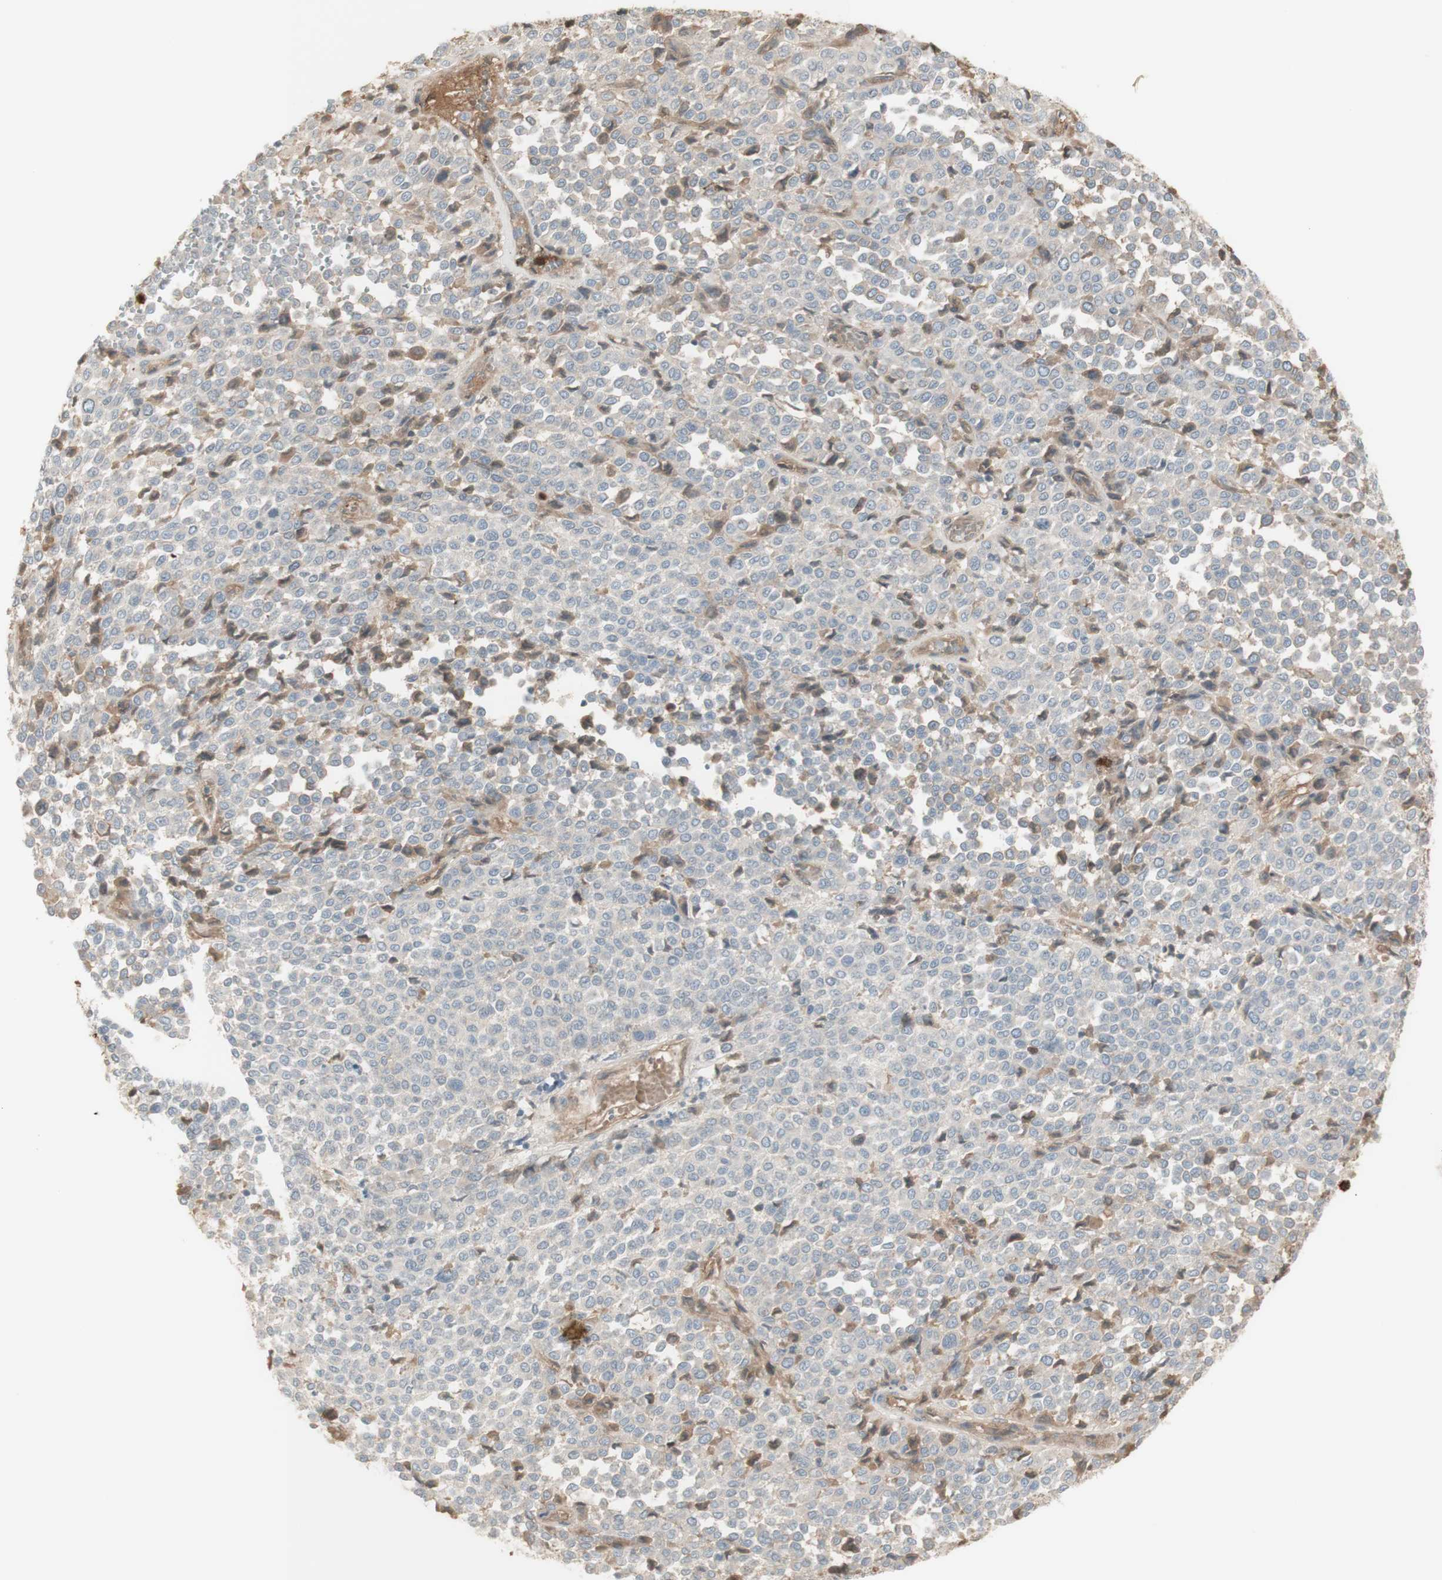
{"staining": {"intensity": "weak", "quantity": "<25%", "location": "cytoplasmic/membranous"}, "tissue": "melanoma", "cell_type": "Tumor cells", "image_type": "cancer", "snomed": [{"axis": "morphology", "description": "Malignant melanoma, Metastatic site"}, {"axis": "topography", "description": "Pancreas"}], "caption": "Tumor cells show no significant protein expression in malignant melanoma (metastatic site).", "gene": "NID1", "patient": {"sex": "female", "age": 30}}